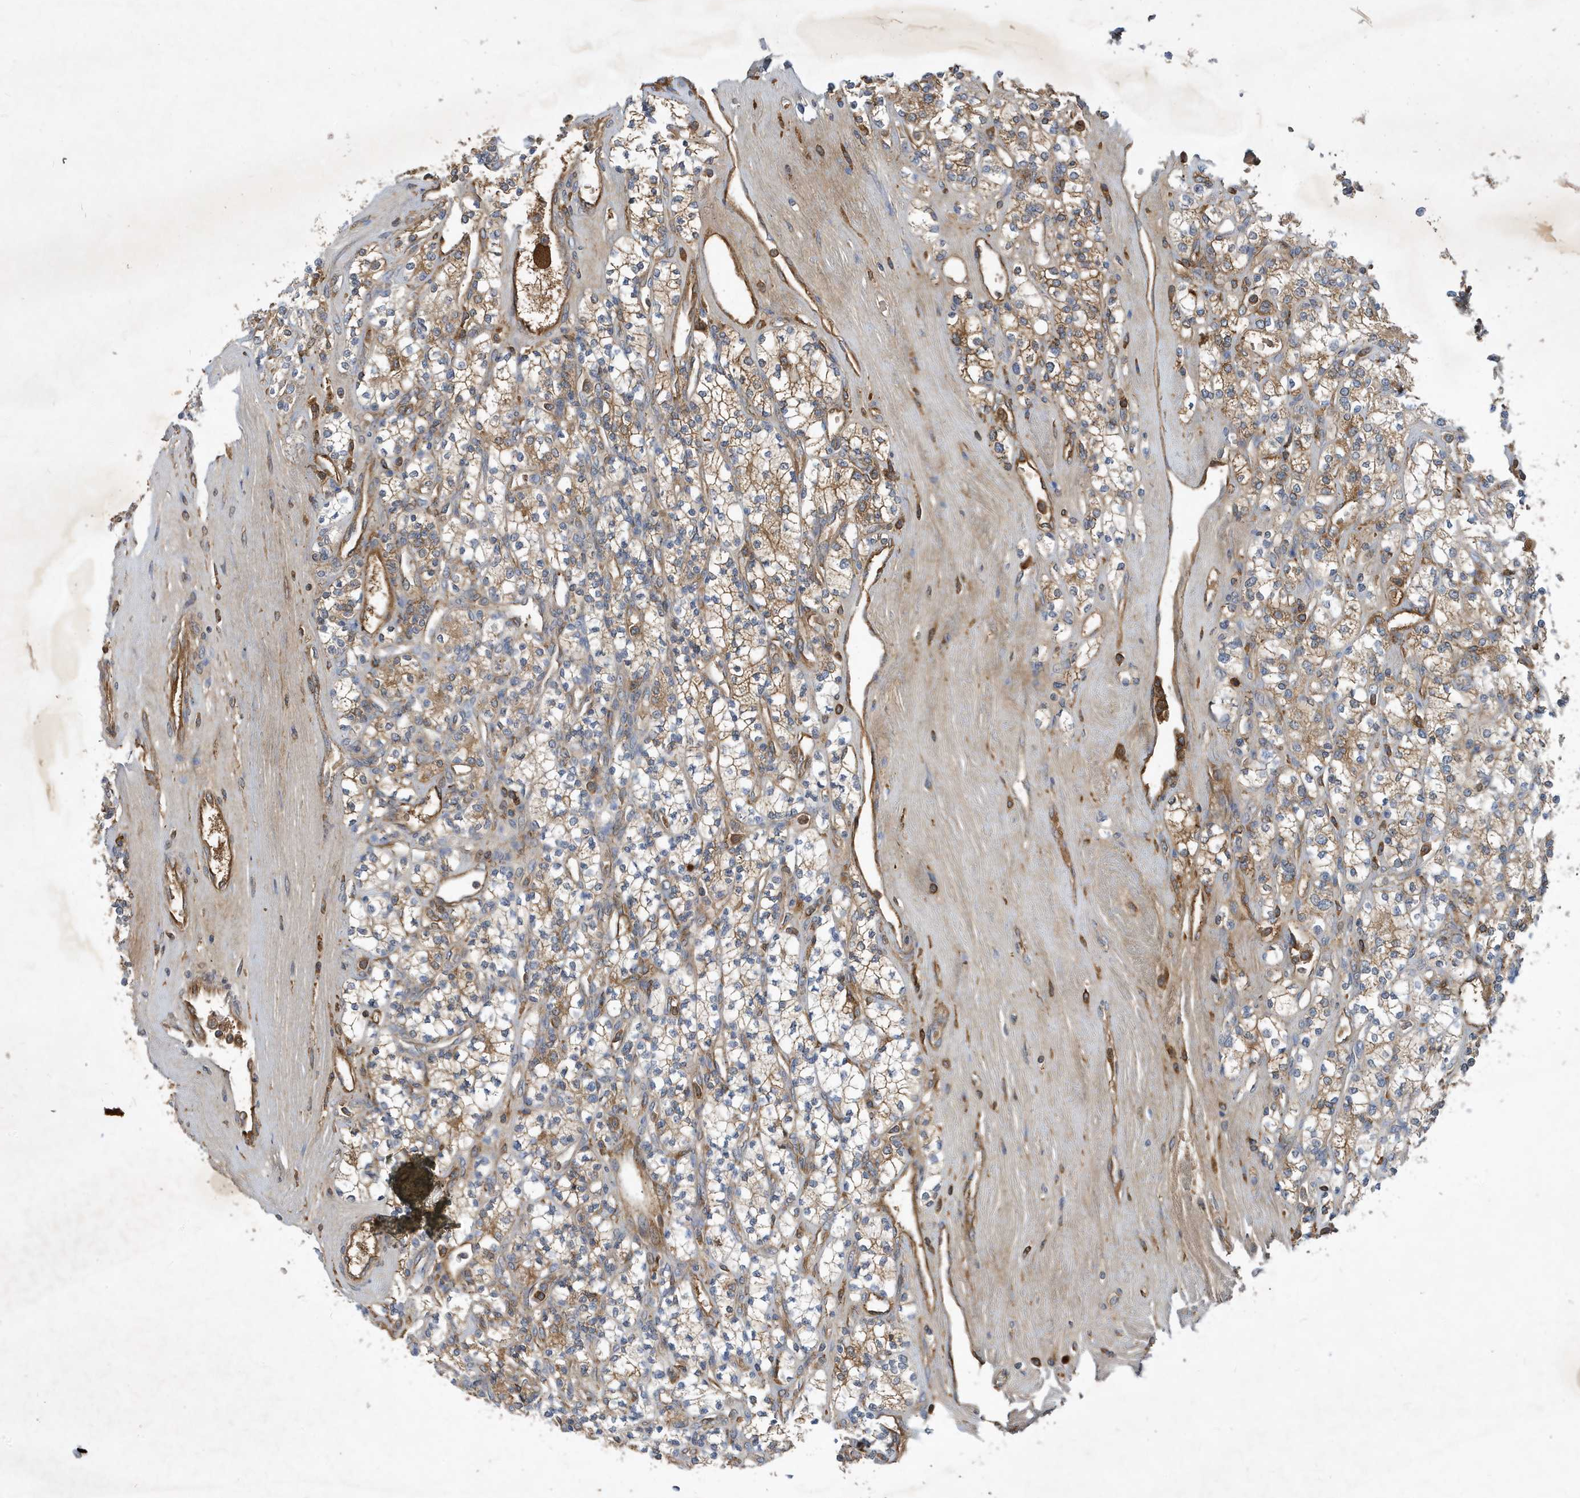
{"staining": {"intensity": "moderate", "quantity": ">75%", "location": "cytoplasmic/membranous"}, "tissue": "renal cancer", "cell_type": "Tumor cells", "image_type": "cancer", "snomed": [{"axis": "morphology", "description": "Adenocarcinoma, NOS"}, {"axis": "topography", "description": "Kidney"}], "caption": "A photomicrograph of human adenocarcinoma (renal) stained for a protein exhibits moderate cytoplasmic/membranous brown staining in tumor cells.", "gene": "STK19", "patient": {"sex": "male", "age": 77}}